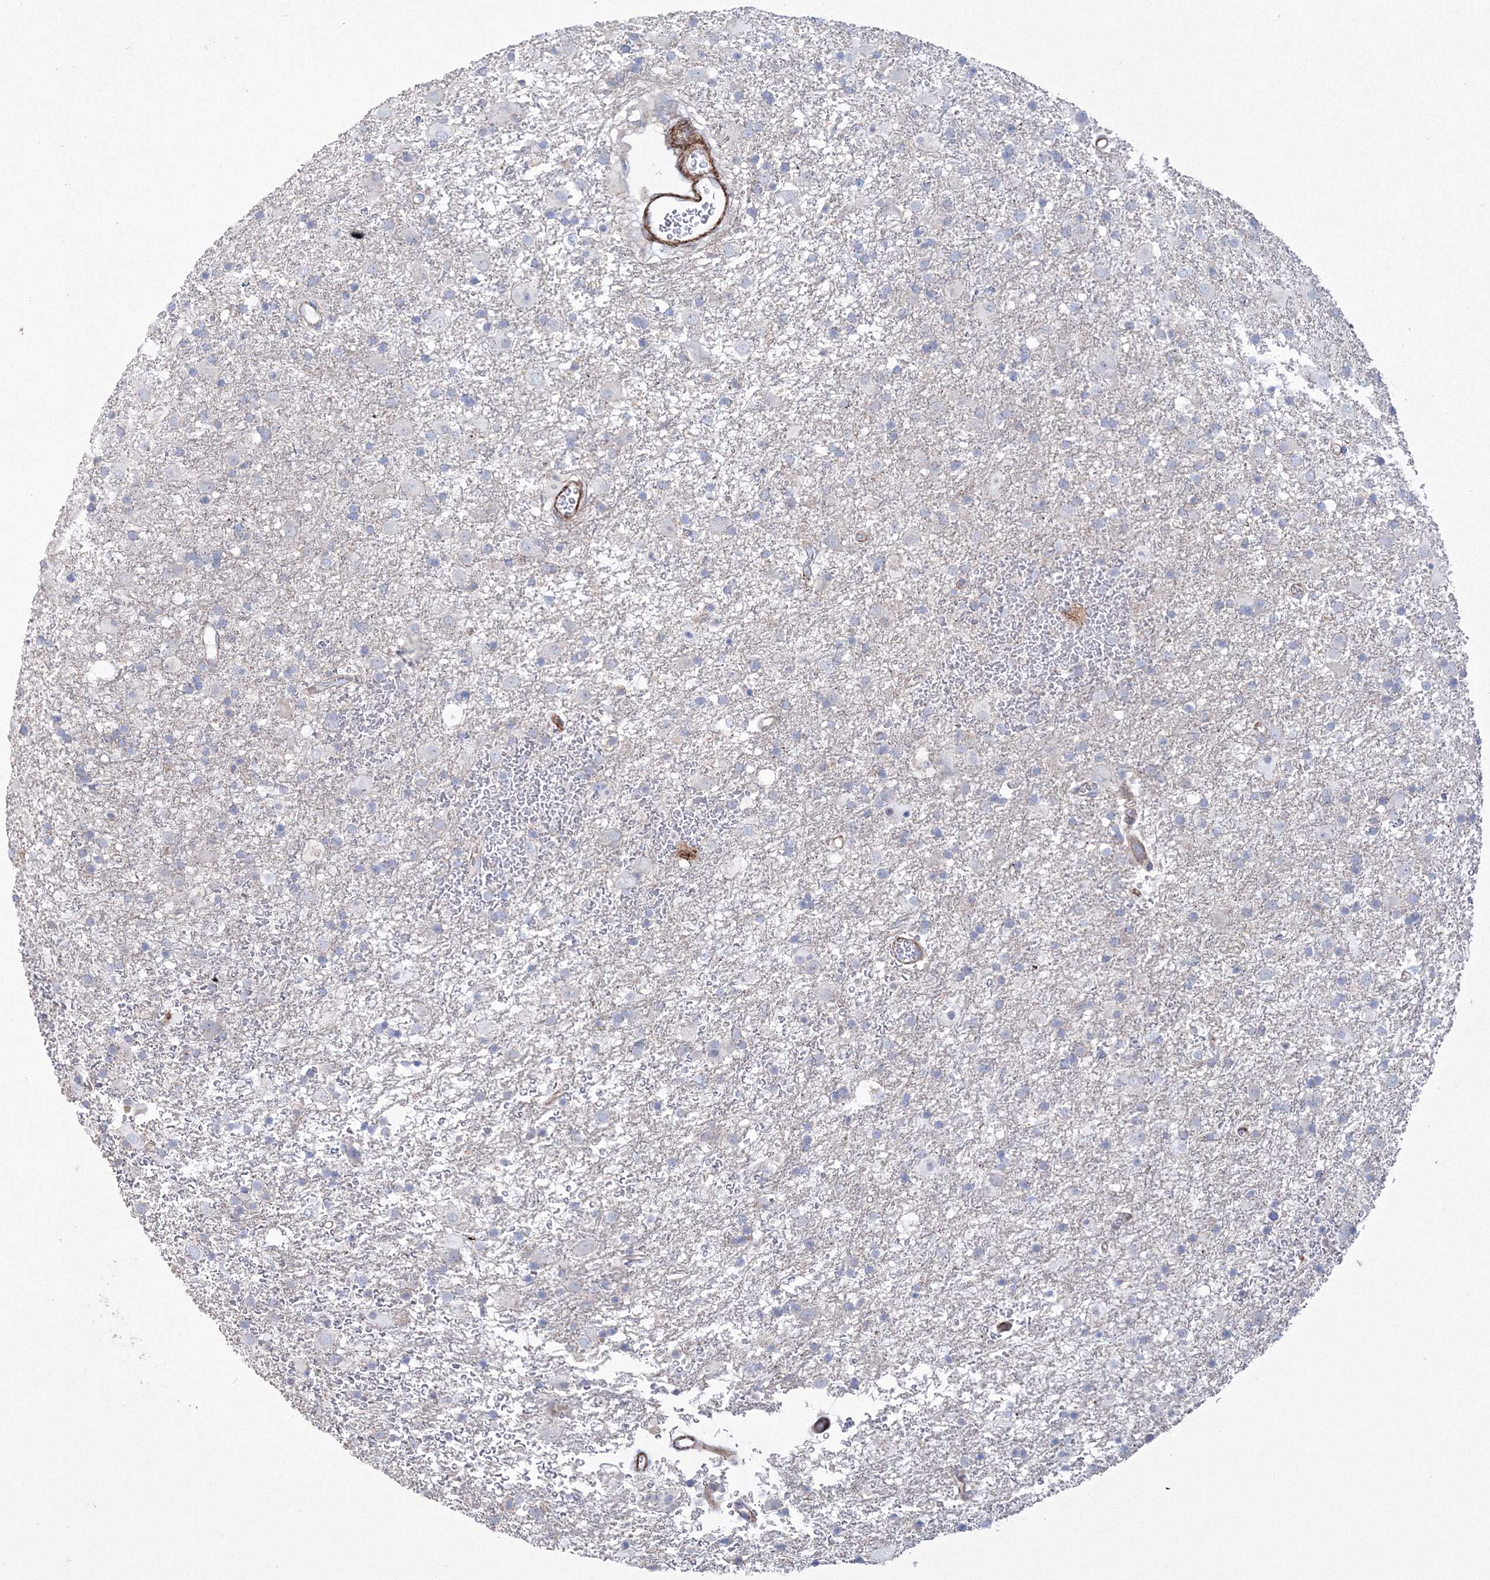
{"staining": {"intensity": "negative", "quantity": "none", "location": "none"}, "tissue": "glioma", "cell_type": "Tumor cells", "image_type": "cancer", "snomed": [{"axis": "morphology", "description": "Glioma, malignant, Low grade"}, {"axis": "topography", "description": "Brain"}], "caption": "Protein analysis of glioma reveals no significant expression in tumor cells.", "gene": "GPR82", "patient": {"sex": "male", "age": 65}}